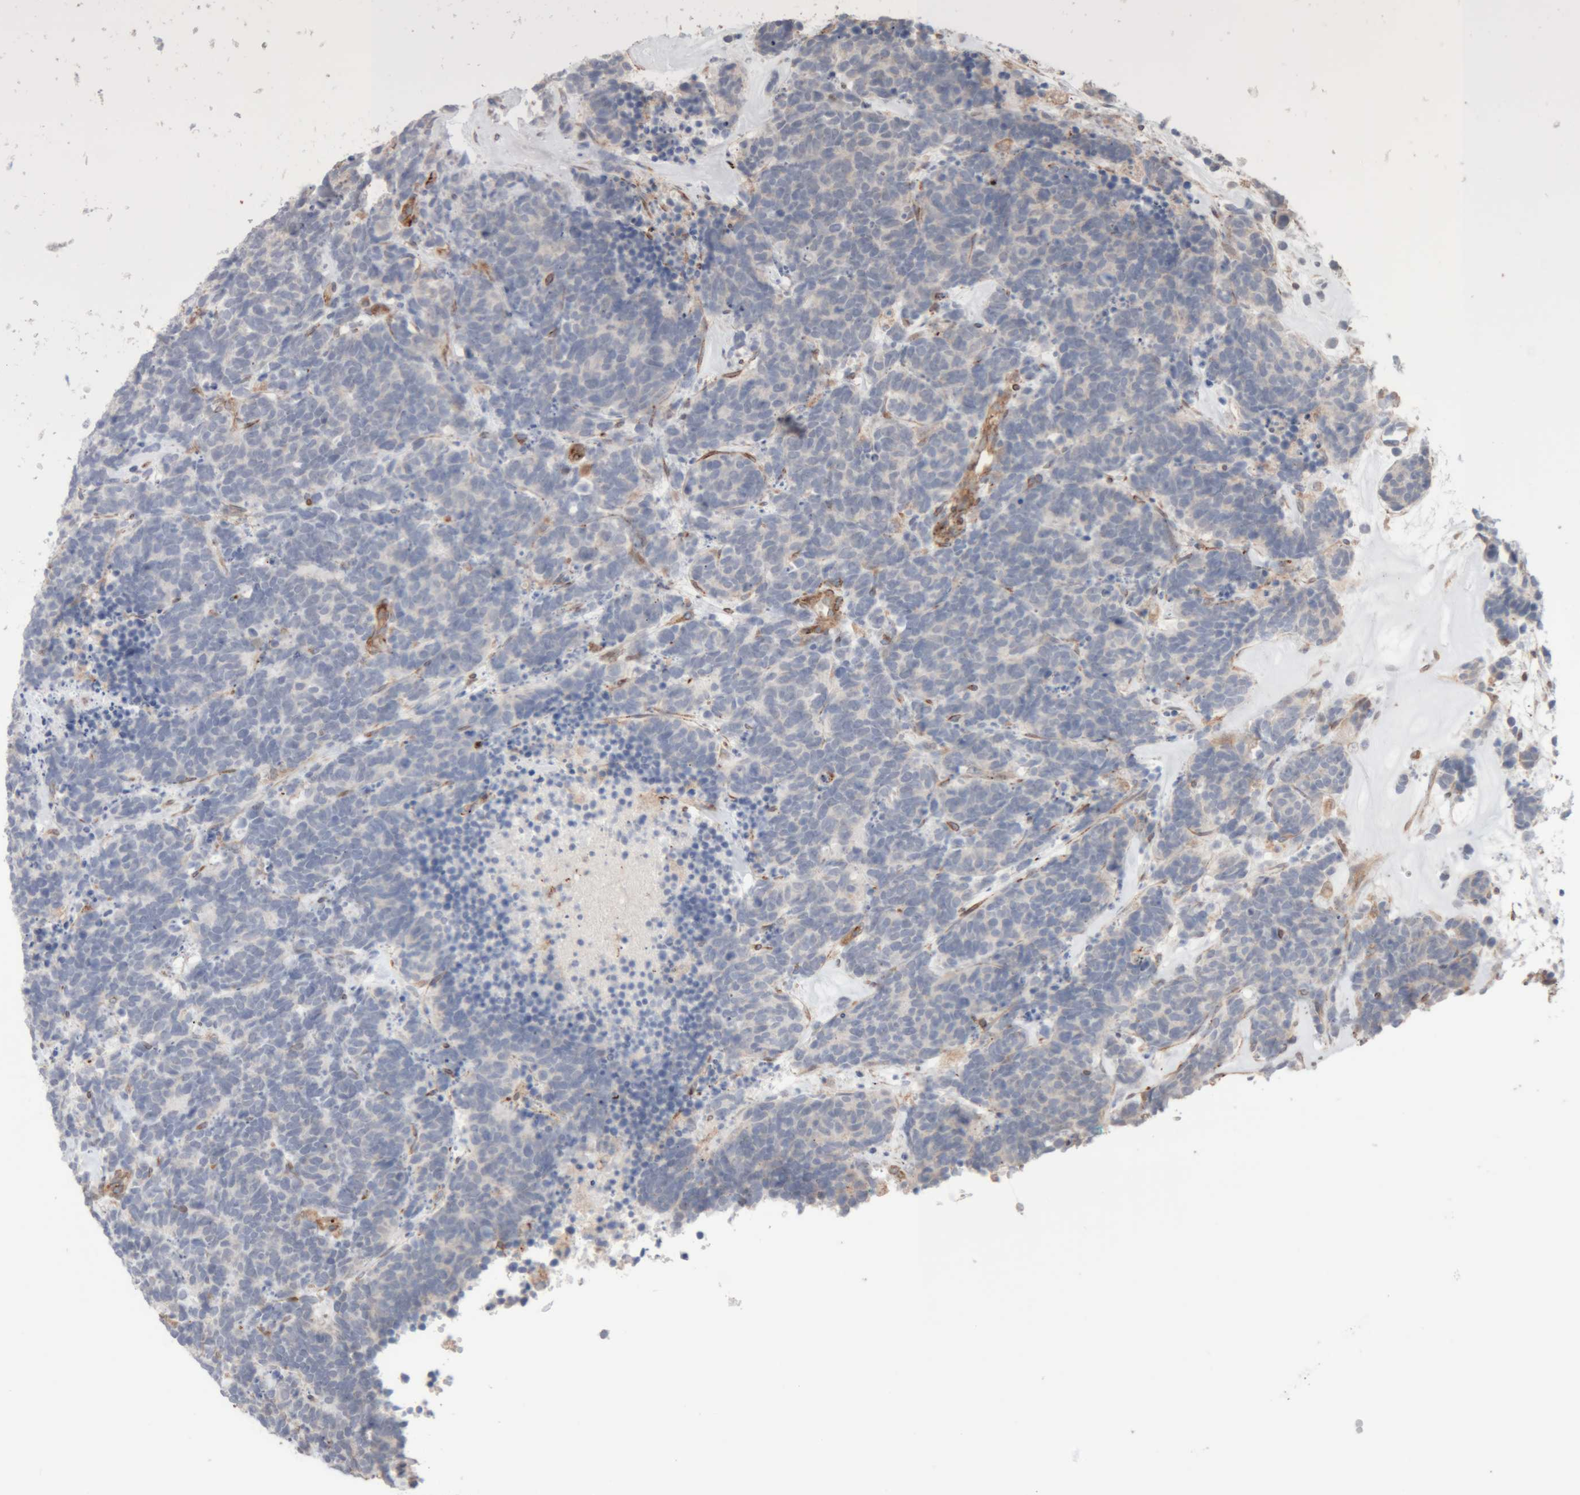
{"staining": {"intensity": "negative", "quantity": "none", "location": "none"}, "tissue": "carcinoid", "cell_type": "Tumor cells", "image_type": "cancer", "snomed": [{"axis": "morphology", "description": "Carcinoma, NOS"}, {"axis": "morphology", "description": "Carcinoid, malignant, NOS"}, {"axis": "topography", "description": "Urinary bladder"}], "caption": "Tumor cells are negative for brown protein staining in carcinoid.", "gene": "RAB32", "patient": {"sex": "male", "age": 57}}